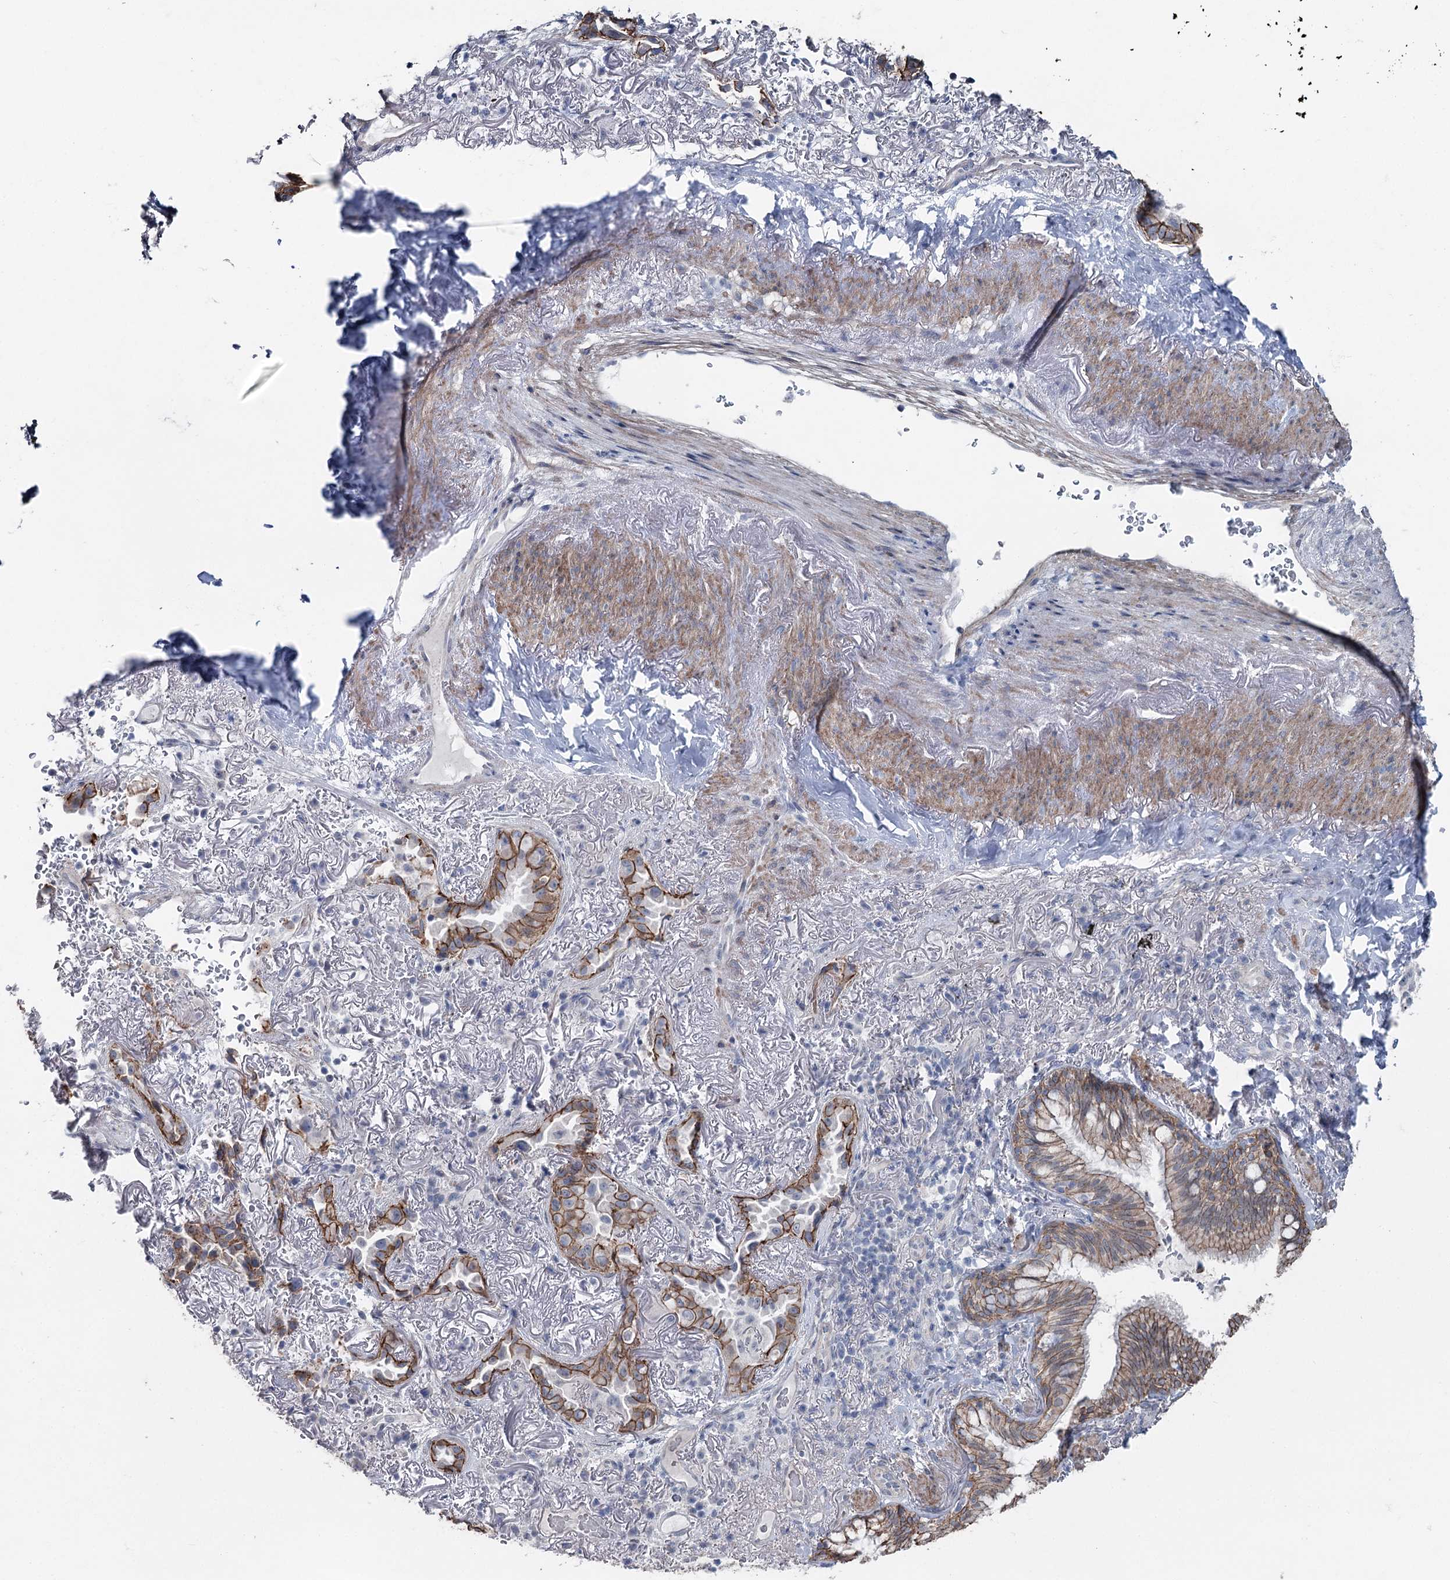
{"staining": {"intensity": "strong", "quantity": ">75%", "location": "cytoplasmic/membranous"}, "tissue": "lung cancer", "cell_type": "Tumor cells", "image_type": "cancer", "snomed": [{"axis": "morphology", "description": "Adenocarcinoma, NOS"}, {"axis": "topography", "description": "Lung"}], "caption": "Immunohistochemistry (DAB) staining of lung cancer (adenocarcinoma) displays strong cytoplasmic/membranous protein staining in approximately >75% of tumor cells.", "gene": "FAM120B", "patient": {"sex": "female", "age": 69}}